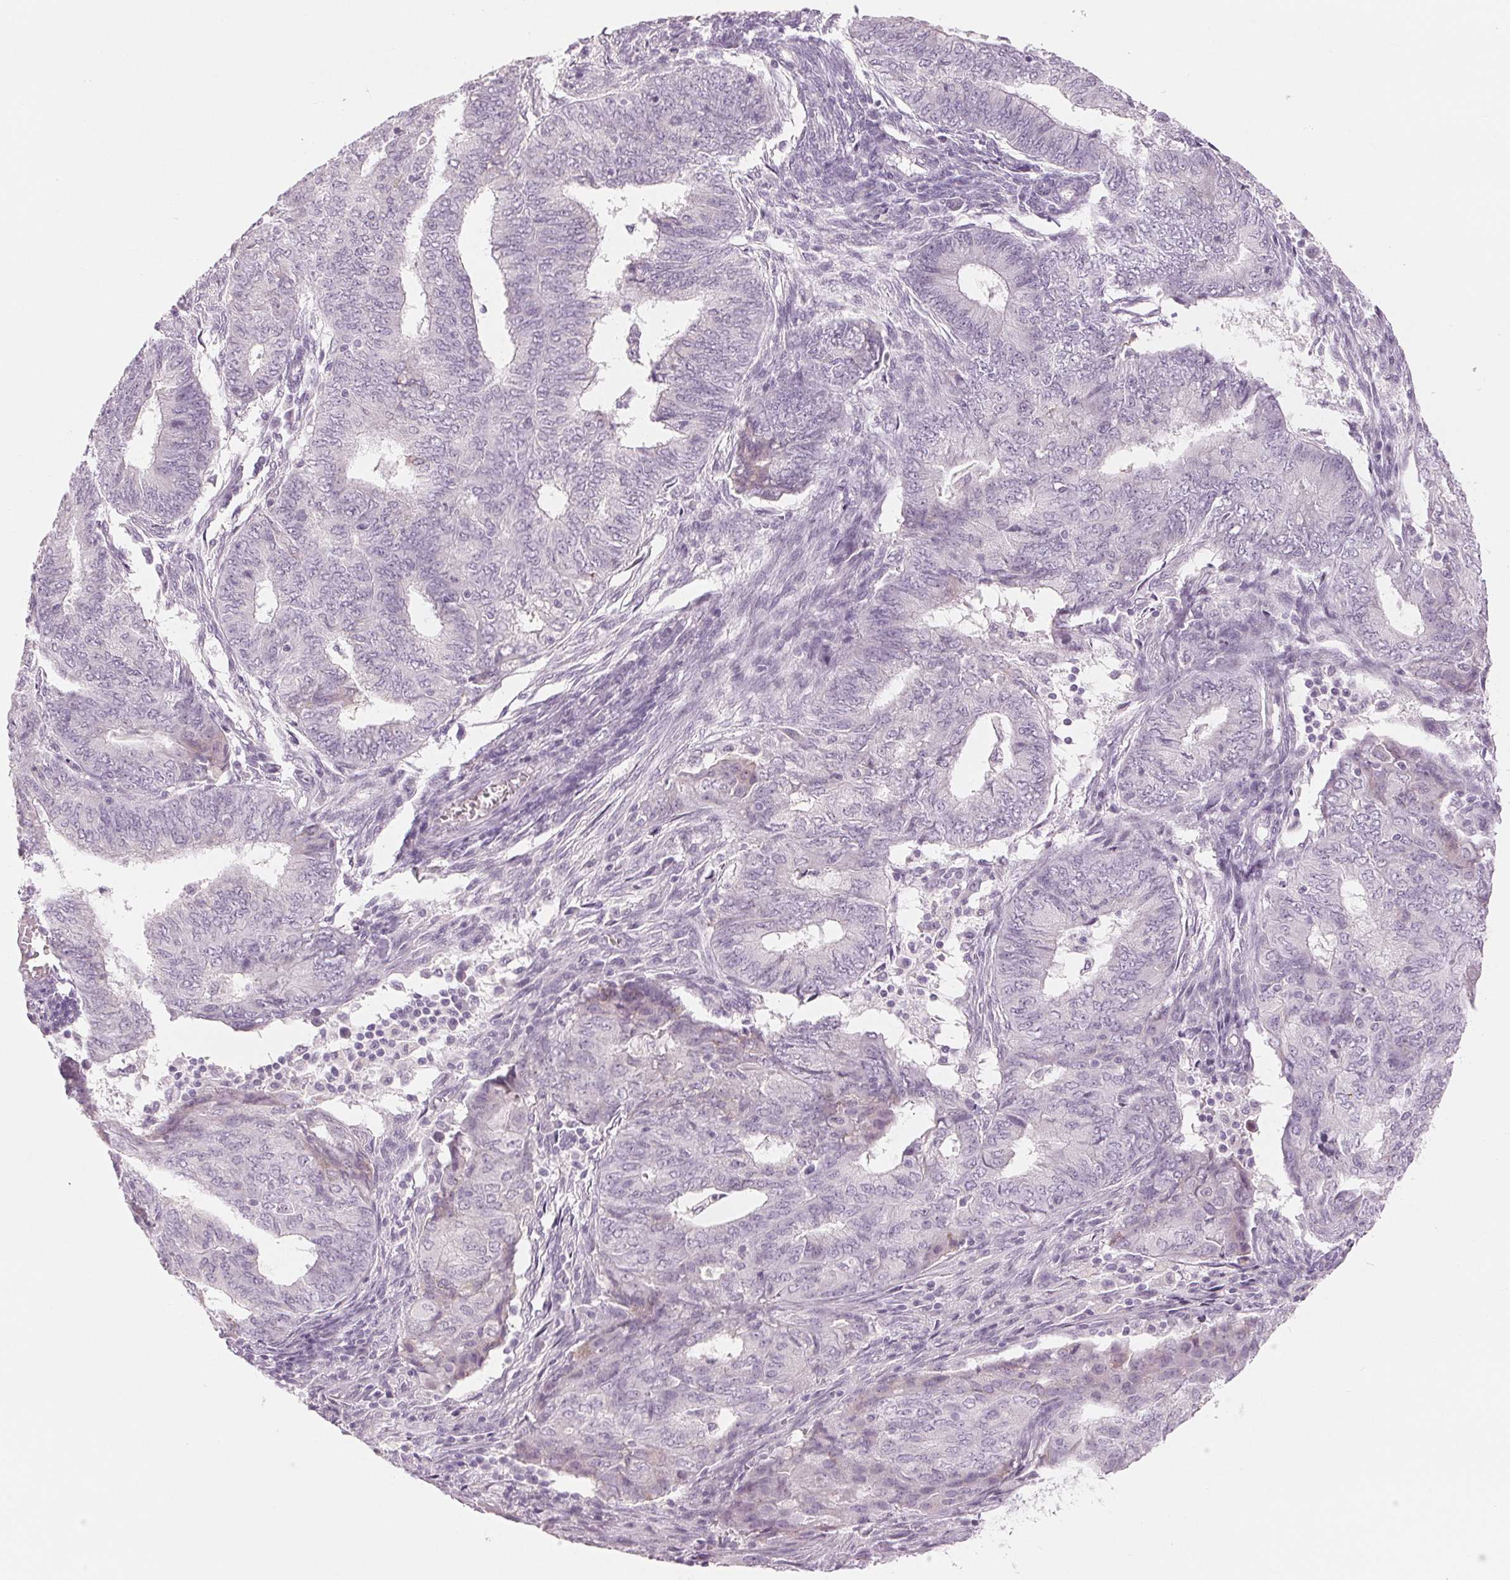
{"staining": {"intensity": "negative", "quantity": "none", "location": "none"}, "tissue": "endometrial cancer", "cell_type": "Tumor cells", "image_type": "cancer", "snomed": [{"axis": "morphology", "description": "Adenocarcinoma, NOS"}, {"axis": "topography", "description": "Endometrium"}], "caption": "High power microscopy image of an immunohistochemistry photomicrograph of endometrial cancer, revealing no significant expression in tumor cells.", "gene": "EHHADH", "patient": {"sex": "female", "age": 62}}